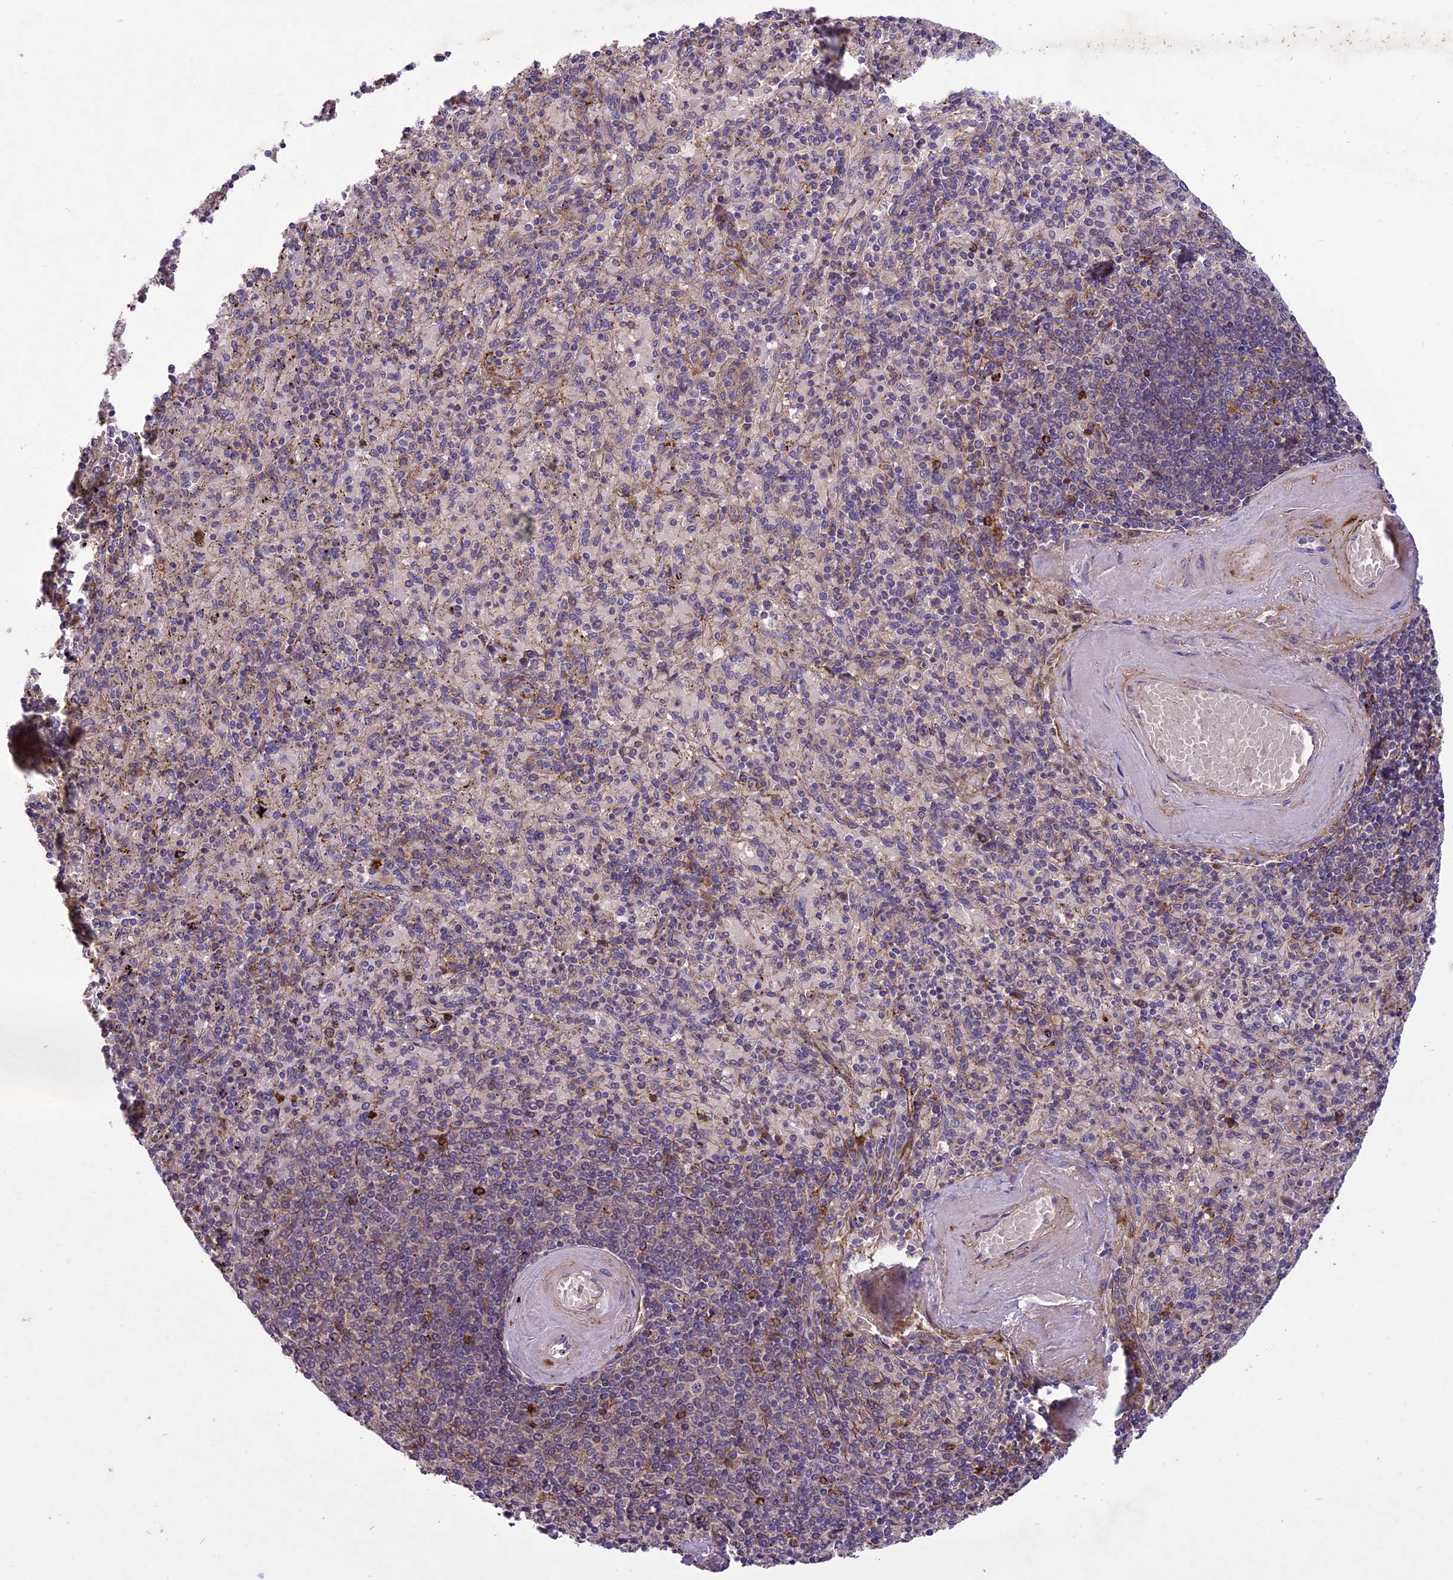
{"staining": {"intensity": "moderate", "quantity": "<25%", "location": "cytoplasmic/membranous"}, "tissue": "spleen", "cell_type": "Cells in red pulp", "image_type": "normal", "snomed": [{"axis": "morphology", "description": "Normal tissue, NOS"}, {"axis": "topography", "description": "Spleen"}], "caption": "A brown stain labels moderate cytoplasmic/membranous positivity of a protein in cells in red pulp of benign human spleen.", "gene": "ADO", "patient": {"sex": "male", "age": 82}}